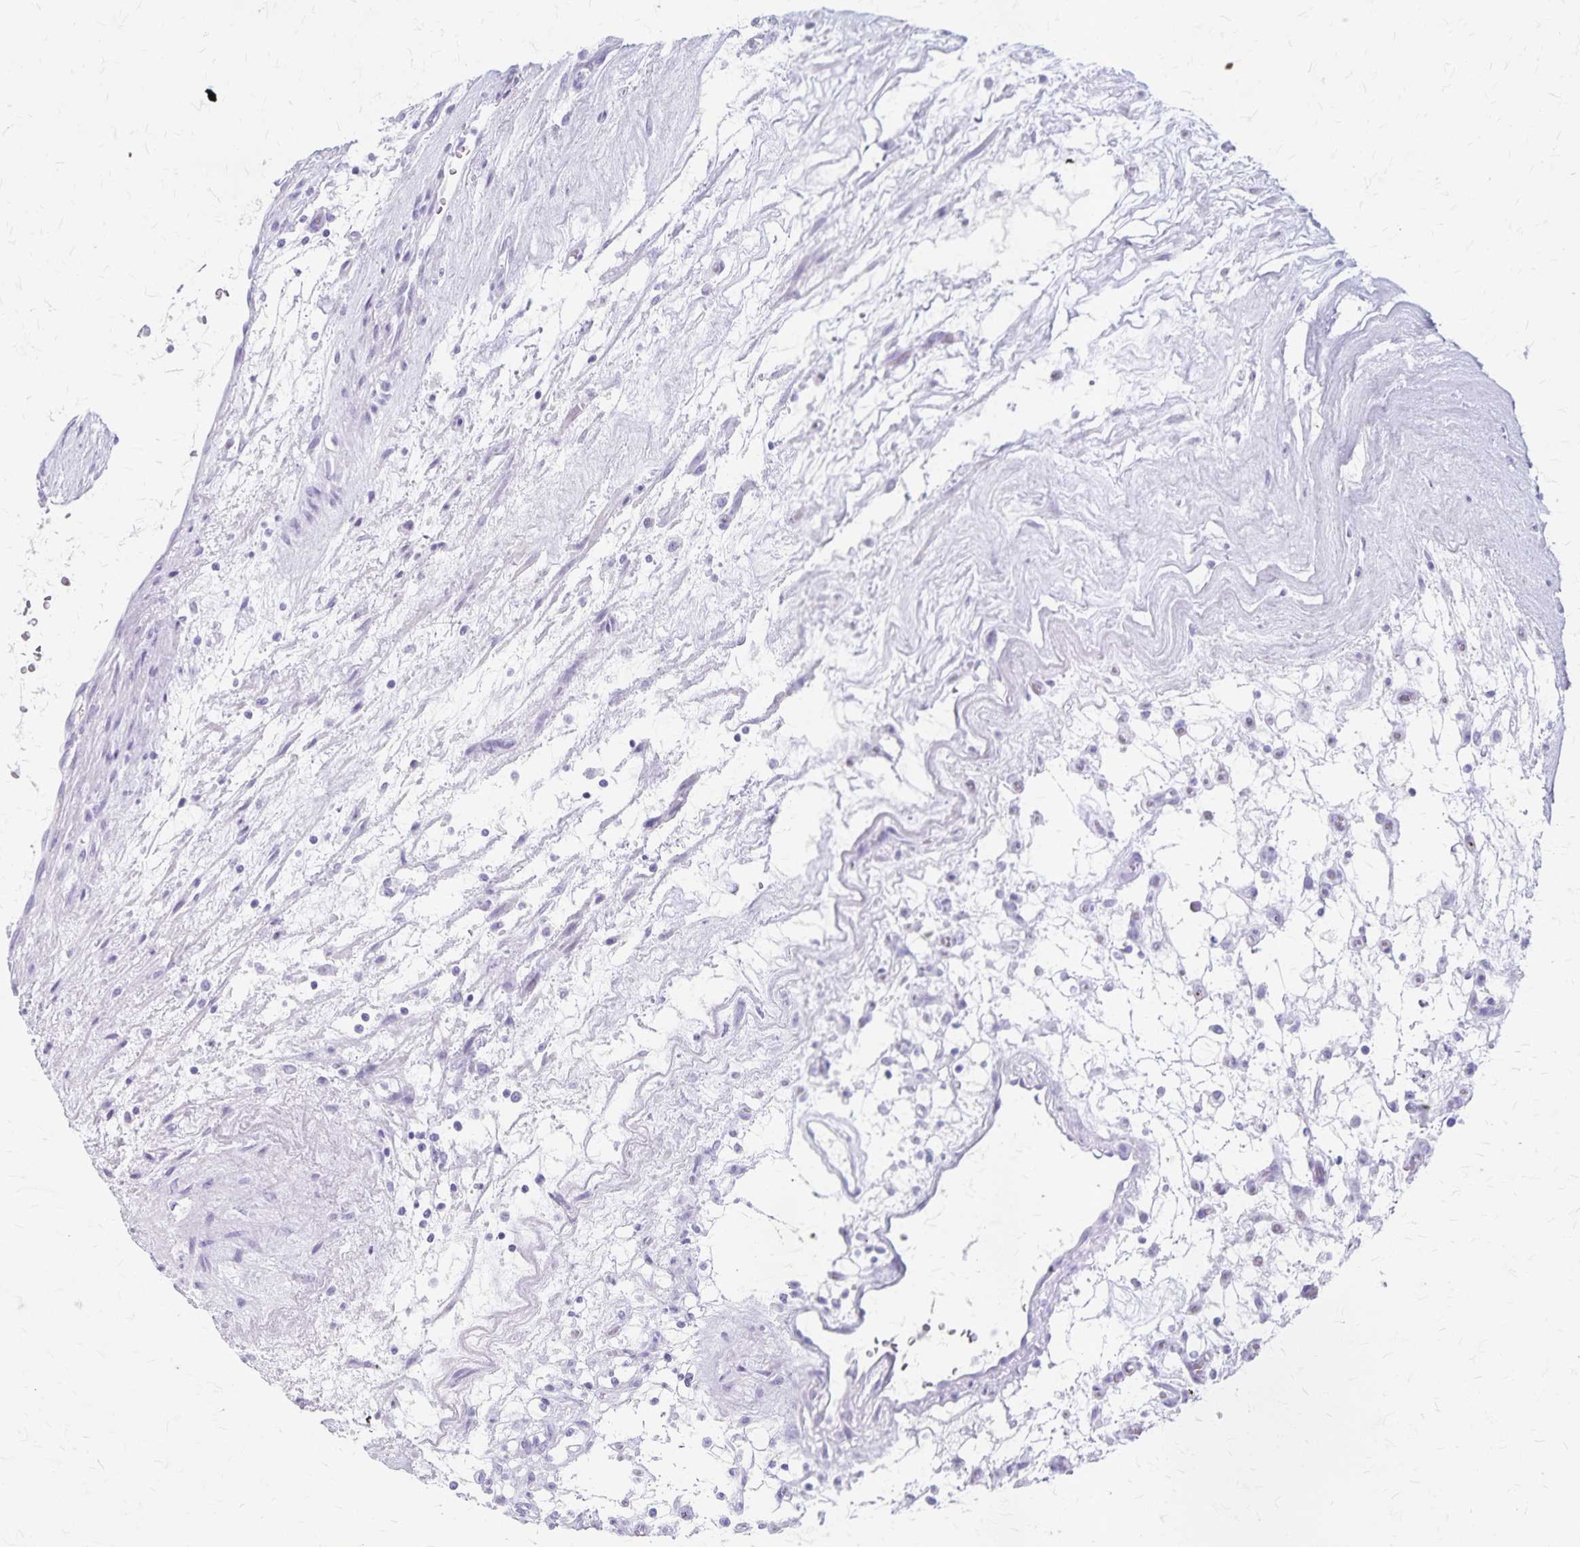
{"staining": {"intensity": "negative", "quantity": "none", "location": "none"}, "tissue": "renal cancer", "cell_type": "Tumor cells", "image_type": "cancer", "snomed": [{"axis": "morphology", "description": "Adenocarcinoma, NOS"}, {"axis": "topography", "description": "Kidney"}], "caption": "A photomicrograph of human renal cancer (adenocarcinoma) is negative for staining in tumor cells. (DAB immunohistochemistry visualized using brightfield microscopy, high magnification).", "gene": "GPBAR1", "patient": {"sex": "female", "age": 69}}